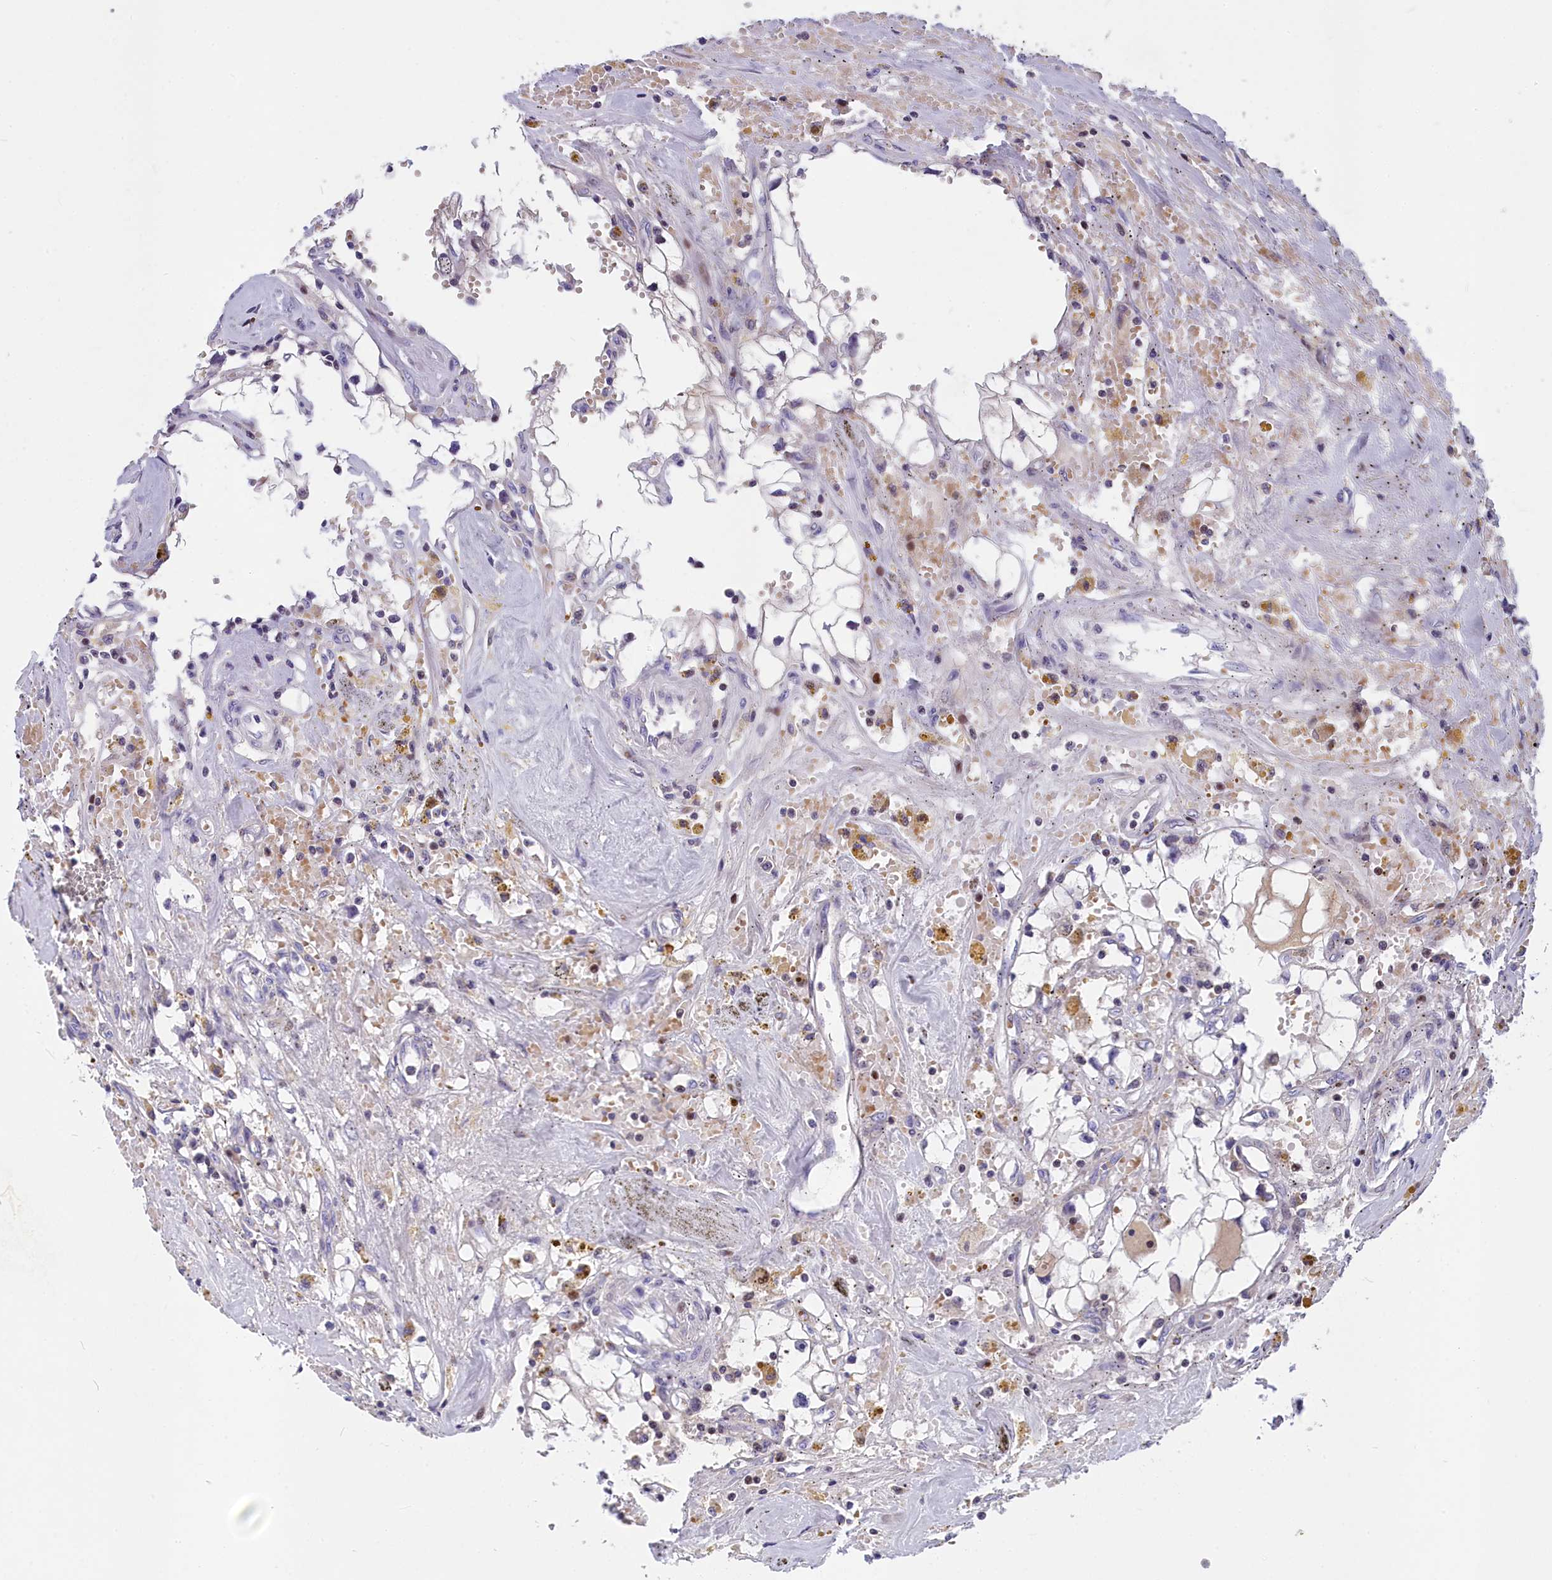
{"staining": {"intensity": "negative", "quantity": "none", "location": "none"}, "tissue": "renal cancer", "cell_type": "Tumor cells", "image_type": "cancer", "snomed": [{"axis": "morphology", "description": "Adenocarcinoma, NOS"}, {"axis": "topography", "description": "Kidney"}], "caption": "Human renal adenocarcinoma stained for a protein using immunohistochemistry demonstrates no staining in tumor cells.", "gene": "NKPD1", "patient": {"sex": "male", "age": 56}}